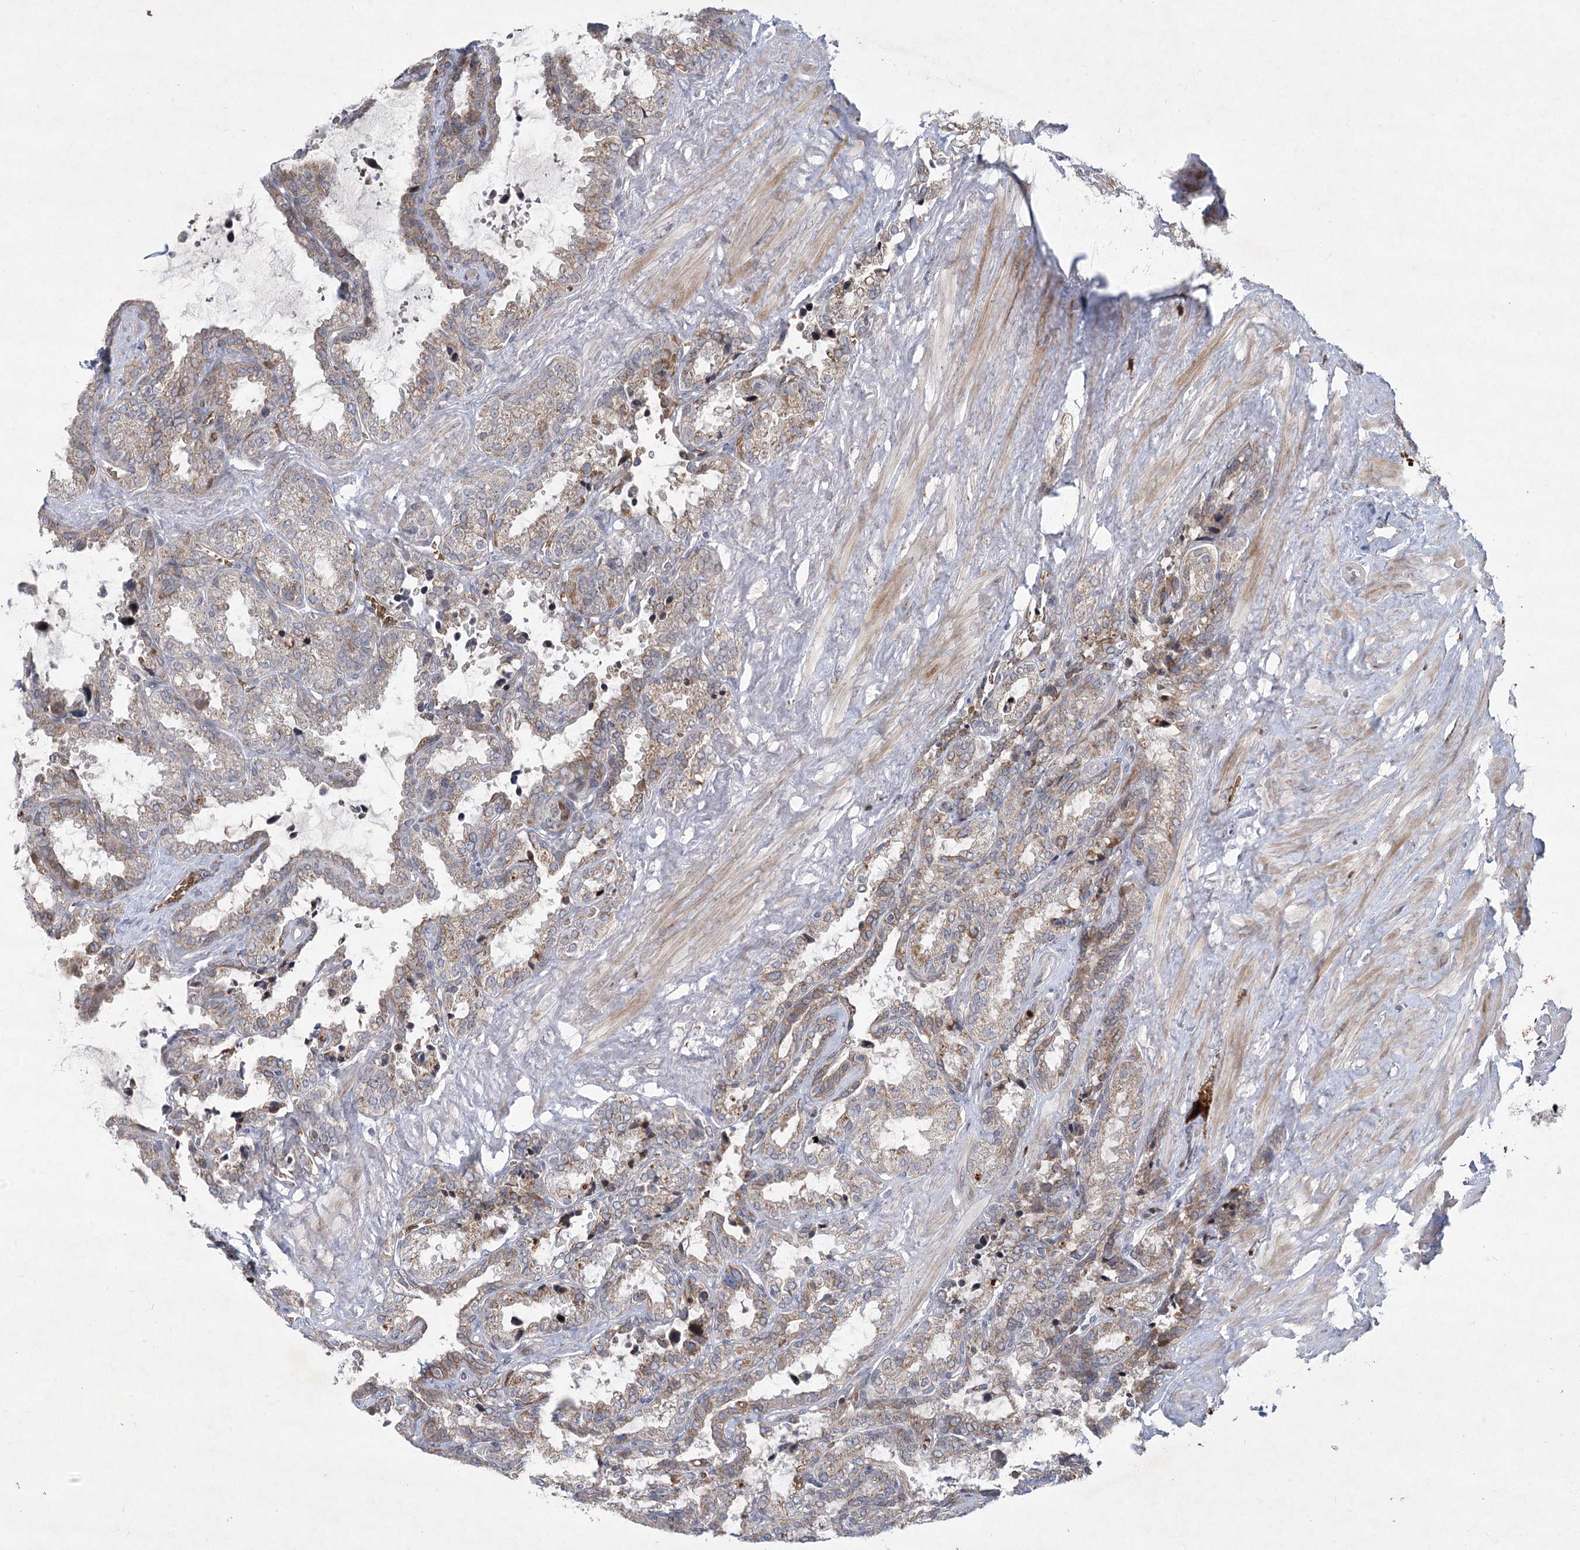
{"staining": {"intensity": "moderate", "quantity": "25%-75%", "location": "cytoplasmic/membranous"}, "tissue": "seminal vesicle", "cell_type": "Glandular cells", "image_type": "normal", "snomed": [{"axis": "morphology", "description": "Normal tissue, NOS"}, {"axis": "topography", "description": "Seminal veicle"}], "caption": "This is a photomicrograph of IHC staining of normal seminal vesicle, which shows moderate expression in the cytoplasmic/membranous of glandular cells.", "gene": "NSMCE4A", "patient": {"sex": "male", "age": 46}}